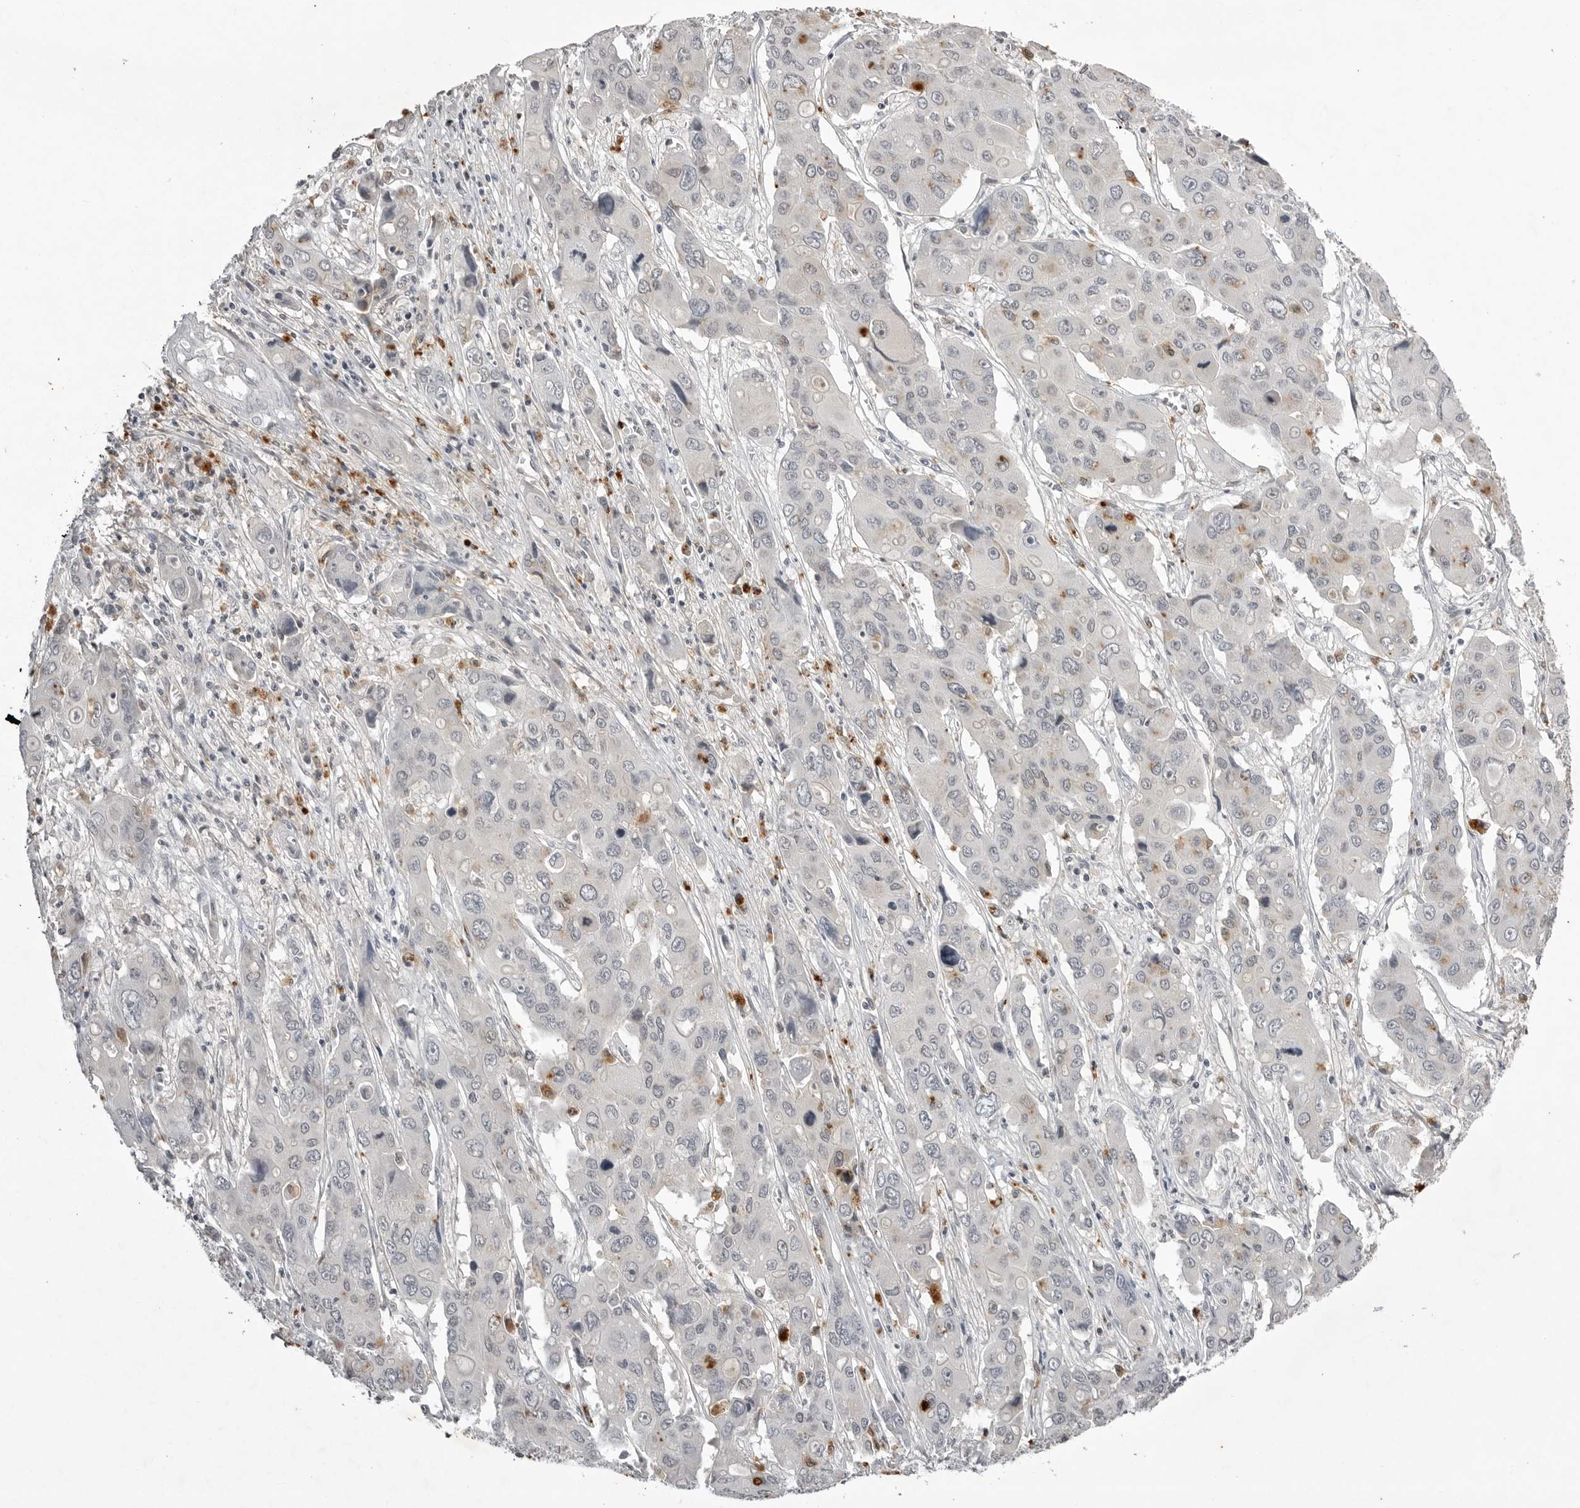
{"staining": {"intensity": "negative", "quantity": "none", "location": "none"}, "tissue": "liver cancer", "cell_type": "Tumor cells", "image_type": "cancer", "snomed": [{"axis": "morphology", "description": "Cholangiocarcinoma"}, {"axis": "topography", "description": "Liver"}], "caption": "A micrograph of human liver cancer (cholangiocarcinoma) is negative for staining in tumor cells.", "gene": "RRM1", "patient": {"sex": "male", "age": 67}}